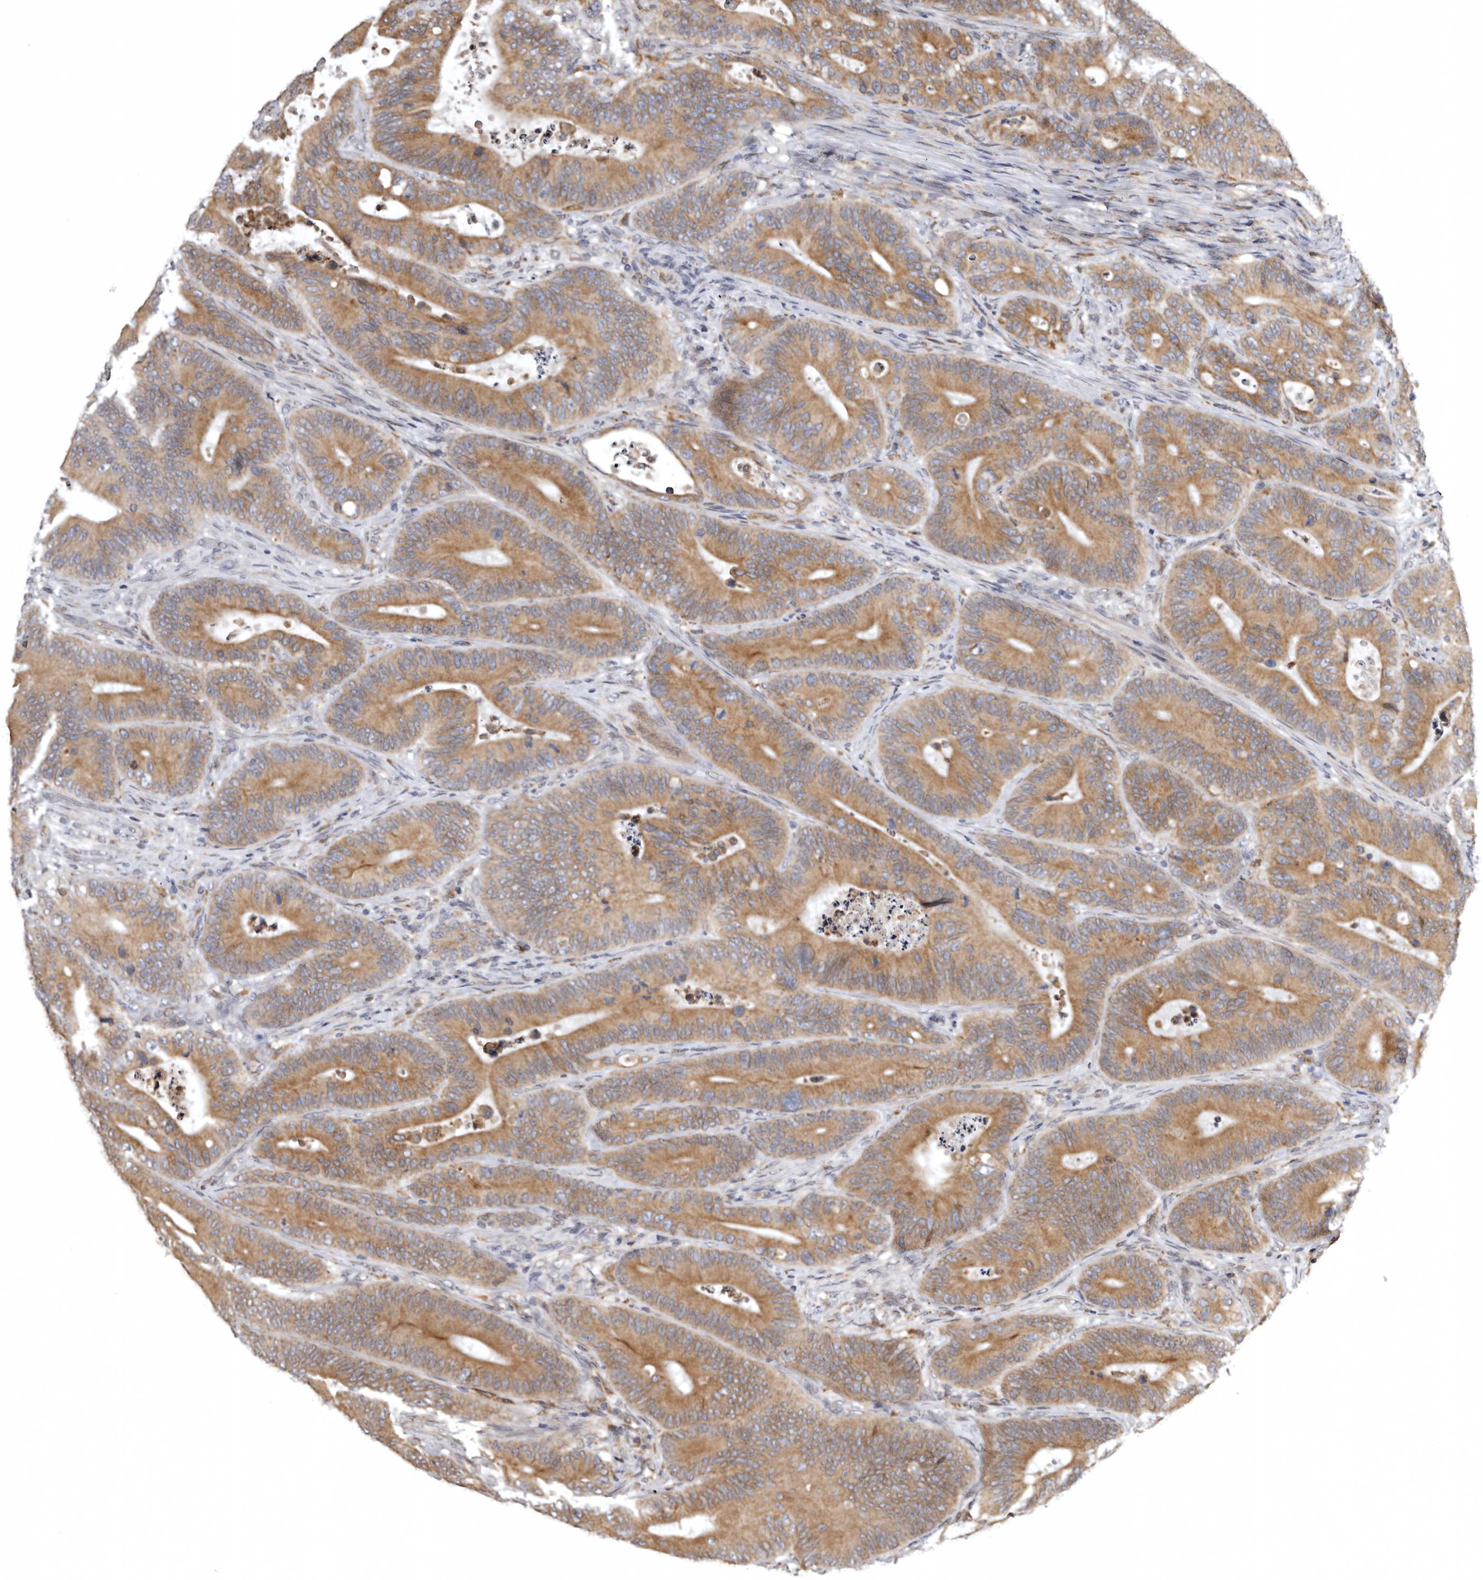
{"staining": {"intensity": "moderate", "quantity": ">75%", "location": "cytoplasmic/membranous"}, "tissue": "colorectal cancer", "cell_type": "Tumor cells", "image_type": "cancer", "snomed": [{"axis": "morphology", "description": "Adenocarcinoma, NOS"}, {"axis": "topography", "description": "Colon"}], "caption": "There is medium levels of moderate cytoplasmic/membranous positivity in tumor cells of colorectal cancer, as demonstrated by immunohistochemical staining (brown color).", "gene": "INKA2", "patient": {"sex": "male", "age": 83}}